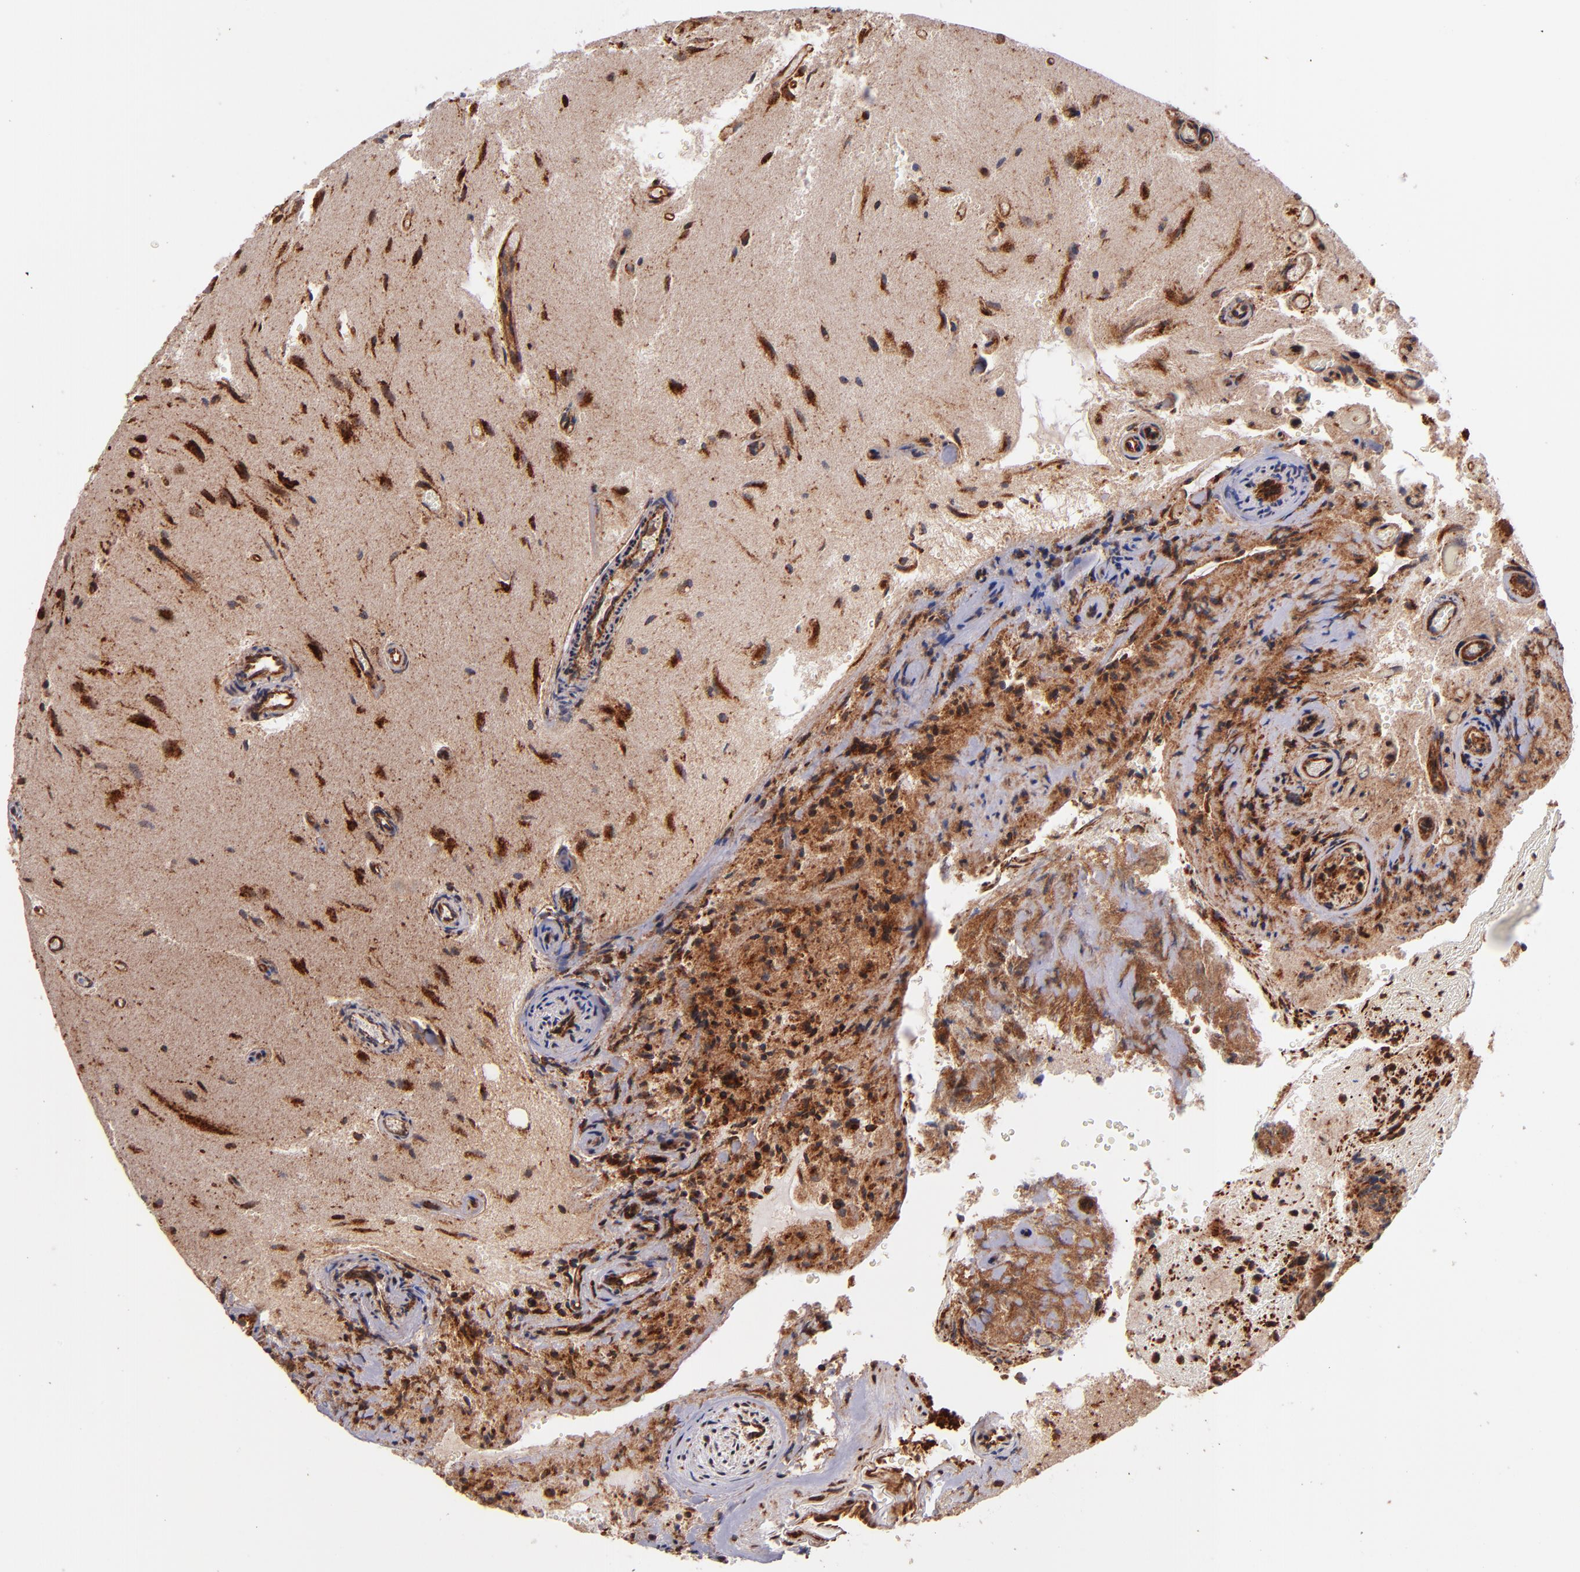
{"staining": {"intensity": "strong", "quantity": ">75%", "location": "cytoplasmic/membranous,nuclear"}, "tissue": "glioma", "cell_type": "Tumor cells", "image_type": "cancer", "snomed": [{"axis": "morphology", "description": "Normal tissue, NOS"}, {"axis": "morphology", "description": "Glioma, malignant, High grade"}, {"axis": "topography", "description": "Cerebral cortex"}], "caption": "The photomicrograph reveals staining of glioma, revealing strong cytoplasmic/membranous and nuclear protein positivity (brown color) within tumor cells.", "gene": "STX8", "patient": {"sex": "male", "age": 75}}